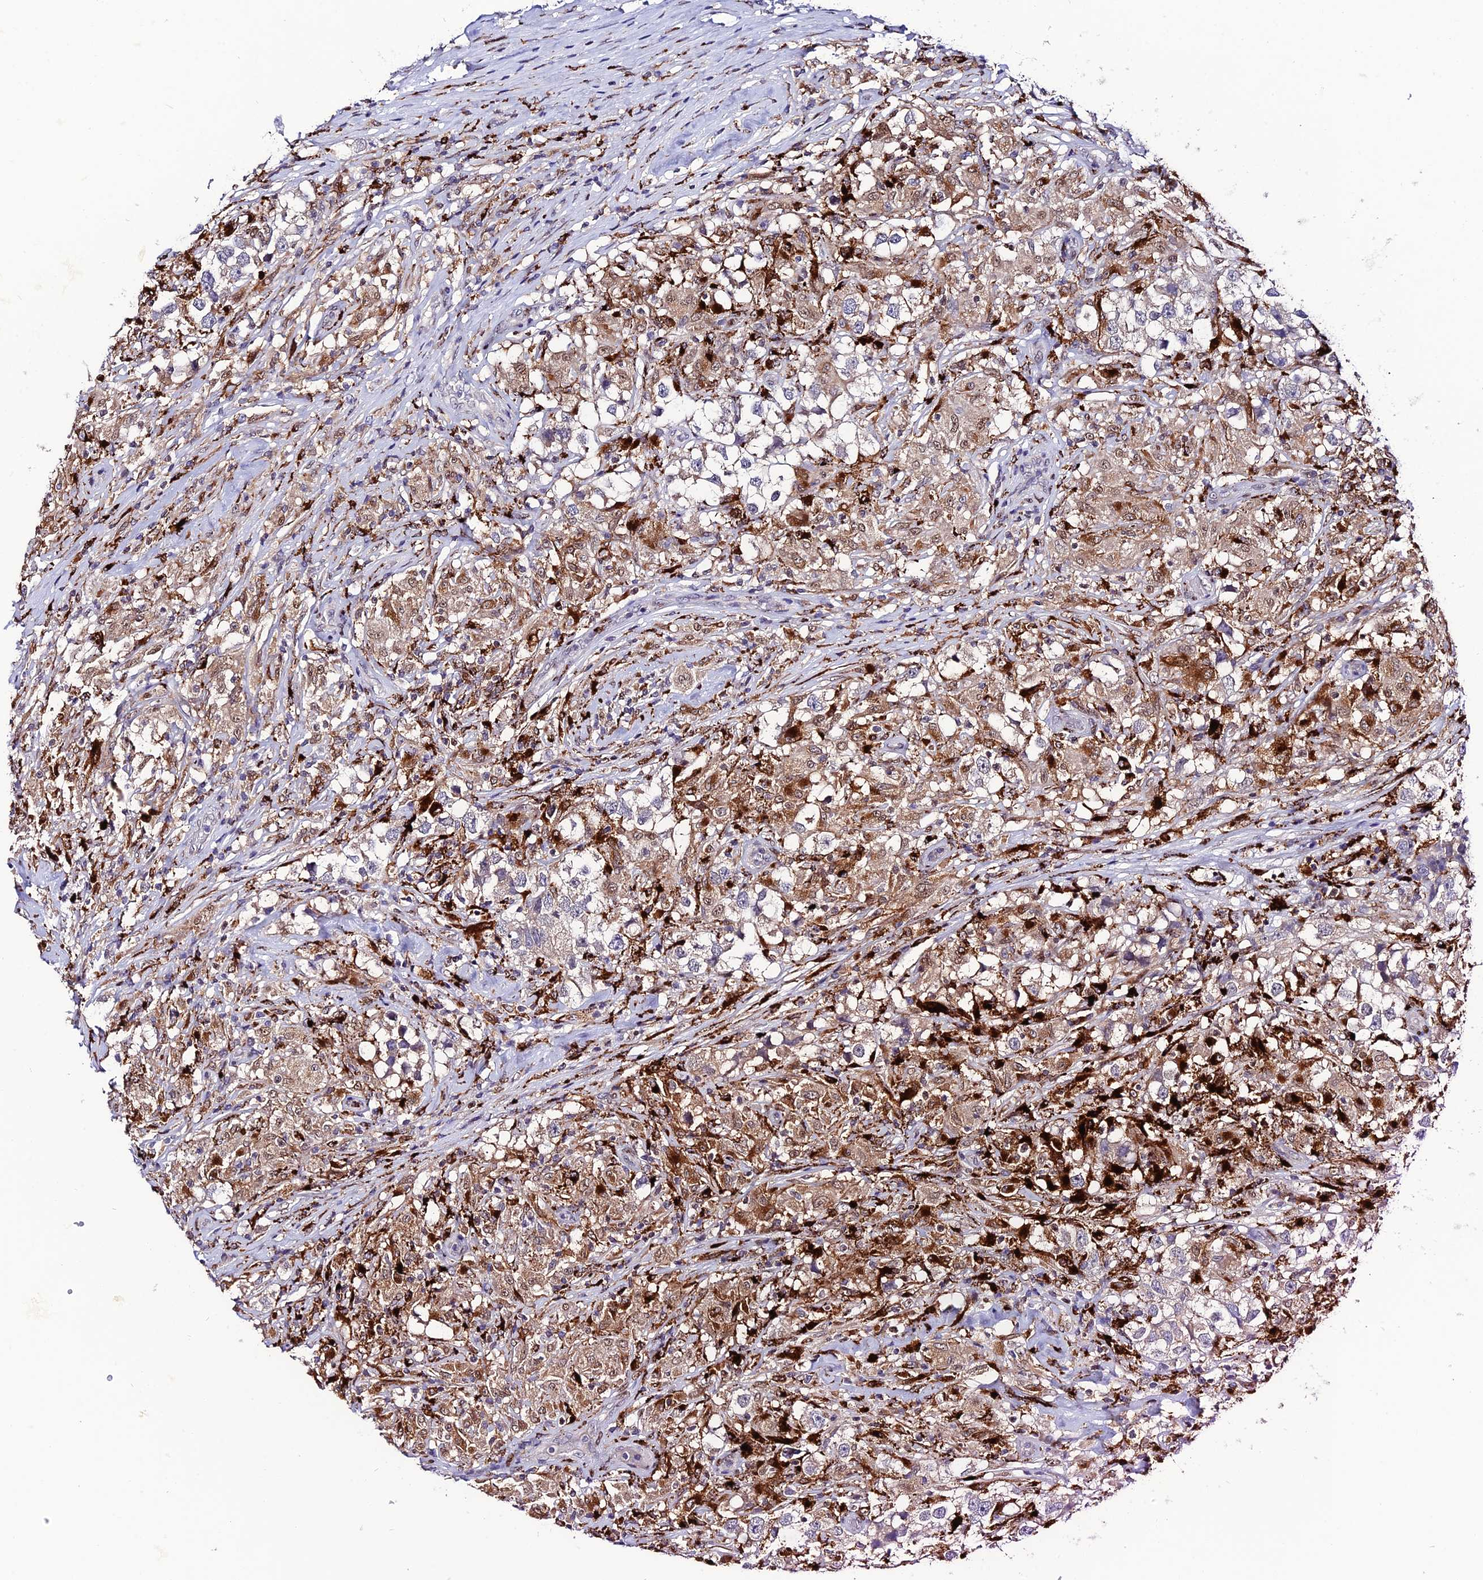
{"staining": {"intensity": "negative", "quantity": "none", "location": "none"}, "tissue": "testis cancer", "cell_type": "Tumor cells", "image_type": "cancer", "snomed": [{"axis": "morphology", "description": "Seminoma, NOS"}, {"axis": "topography", "description": "Testis"}], "caption": "Human testis cancer stained for a protein using immunohistochemistry displays no positivity in tumor cells.", "gene": "HIC1", "patient": {"sex": "male", "age": 46}}